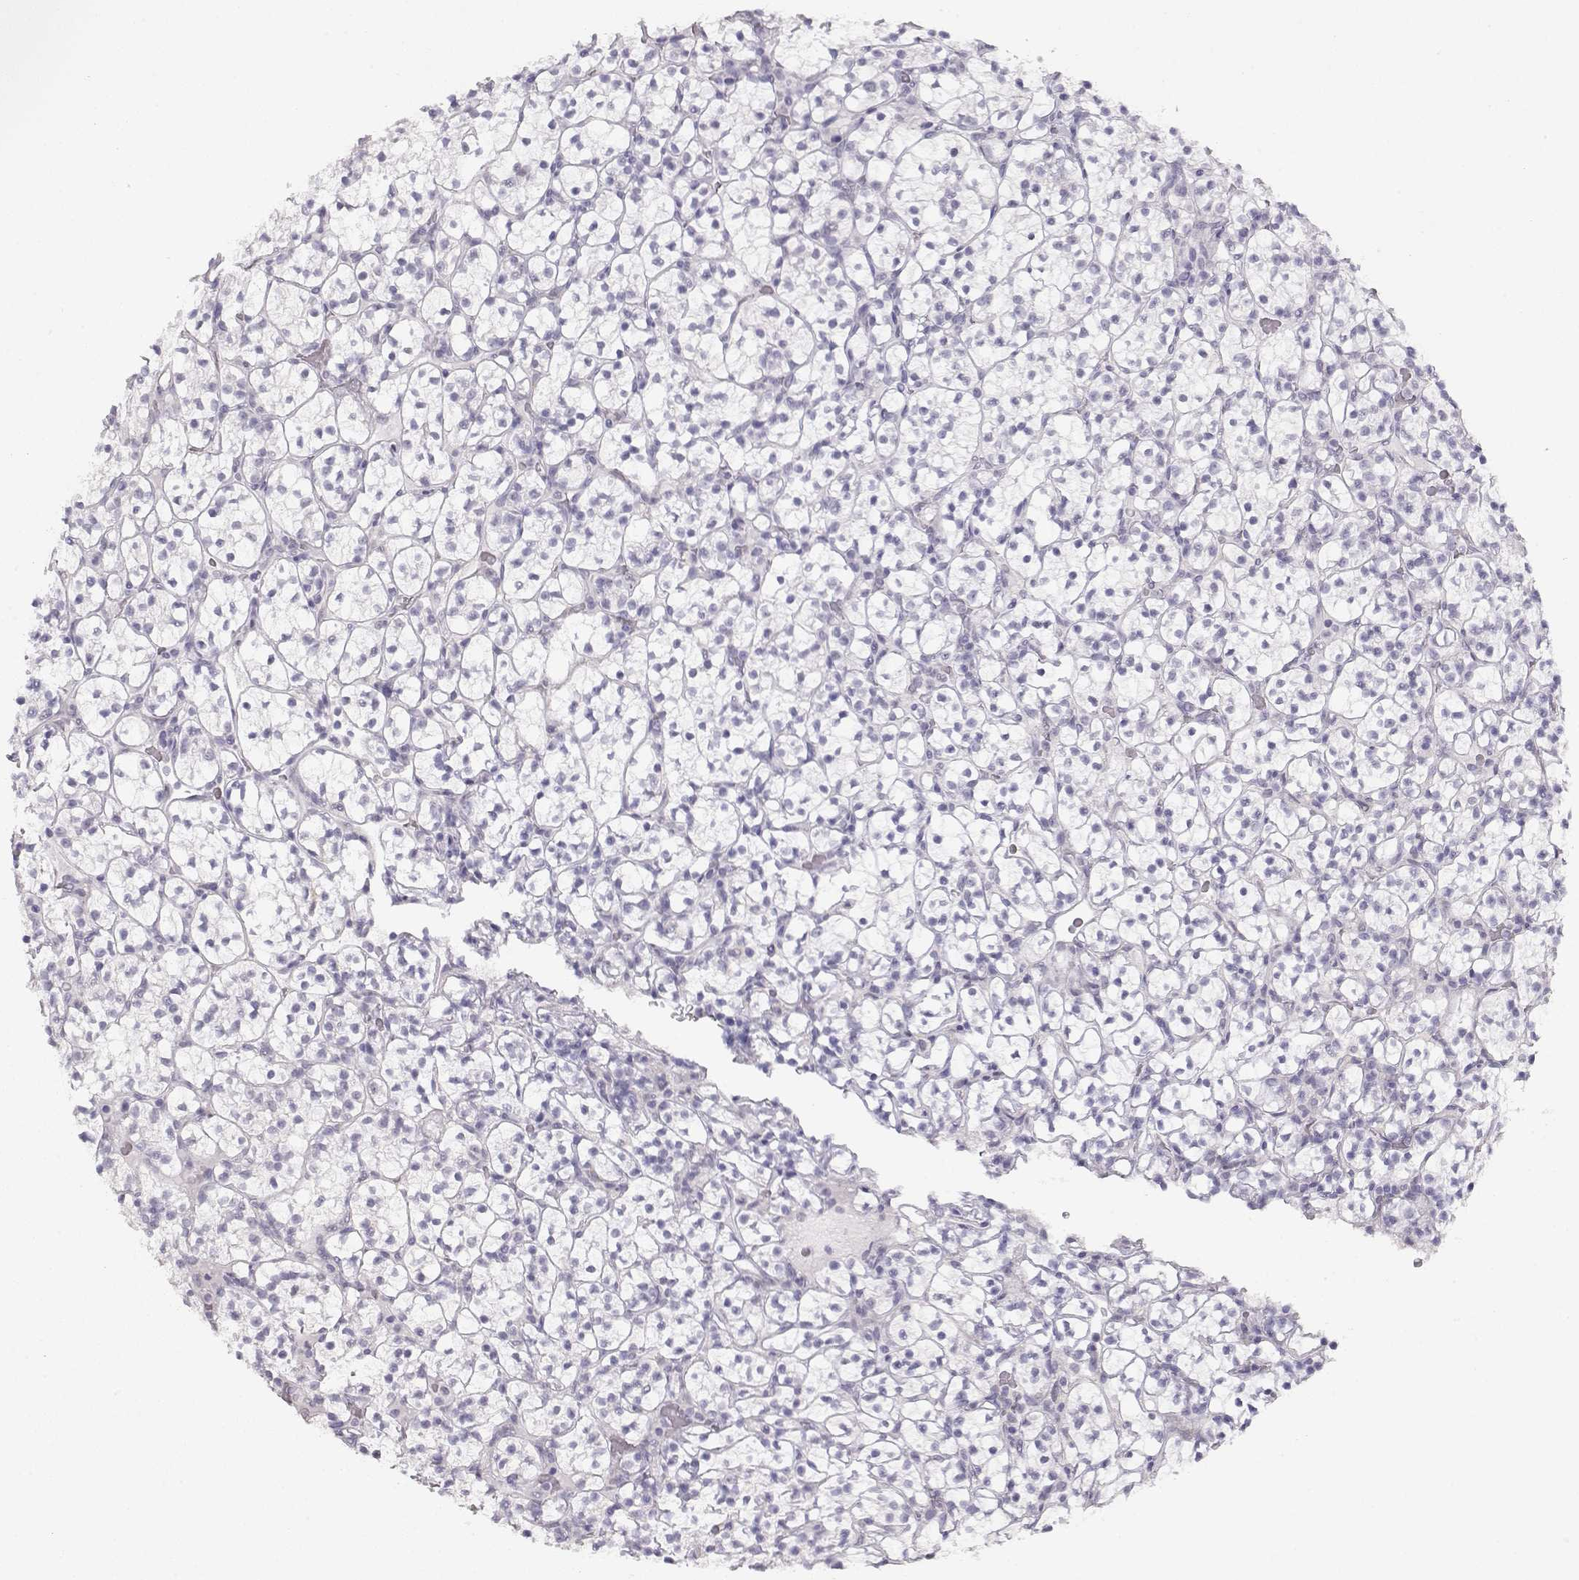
{"staining": {"intensity": "negative", "quantity": "none", "location": "none"}, "tissue": "renal cancer", "cell_type": "Tumor cells", "image_type": "cancer", "snomed": [{"axis": "morphology", "description": "Adenocarcinoma, NOS"}, {"axis": "topography", "description": "Kidney"}], "caption": "This histopathology image is of renal cancer stained with IHC to label a protein in brown with the nuclei are counter-stained blue. There is no staining in tumor cells.", "gene": "IMPG1", "patient": {"sex": "female", "age": 89}}